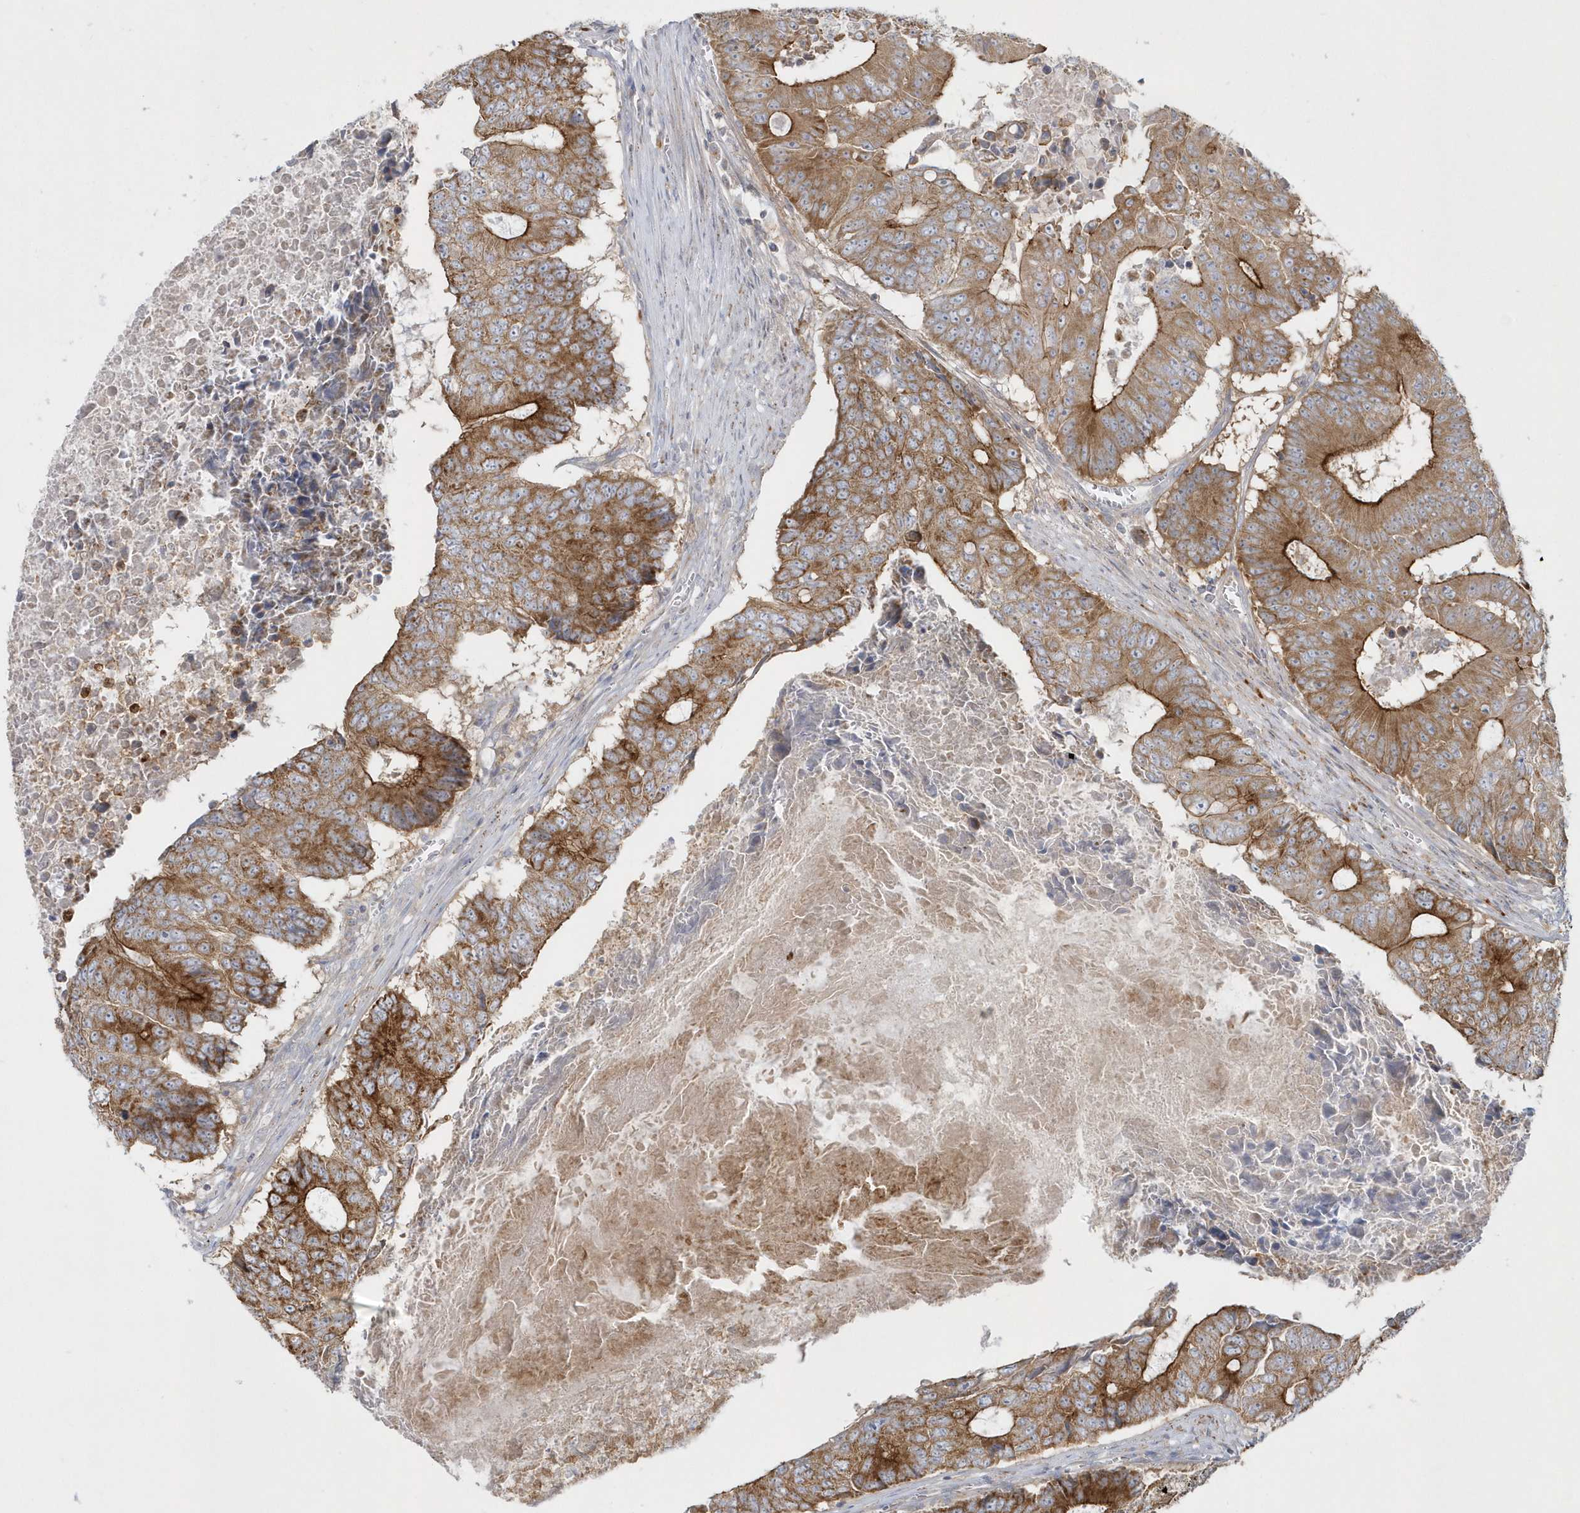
{"staining": {"intensity": "strong", "quantity": ">75%", "location": "cytoplasmic/membranous"}, "tissue": "colorectal cancer", "cell_type": "Tumor cells", "image_type": "cancer", "snomed": [{"axis": "morphology", "description": "Adenocarcinoma, NOS"}, {"axis": "topography", "description": "Colon"}], "caption": "DAB (3,3'-diaminobenzidine) immunohistochemical staining of human colorectal adenocarcinoma reveals strong cytoplasmic/membranous protein staining in approximately >75% of tumor cells. (Stains: DAB (3,3'-diaminobenzidine) in brown, nuclei in blue, Microscopy: brightfield microscopy at high magnification).", "gene": "DNAJC18", "patient": {"sex": "male", "age": 87}}